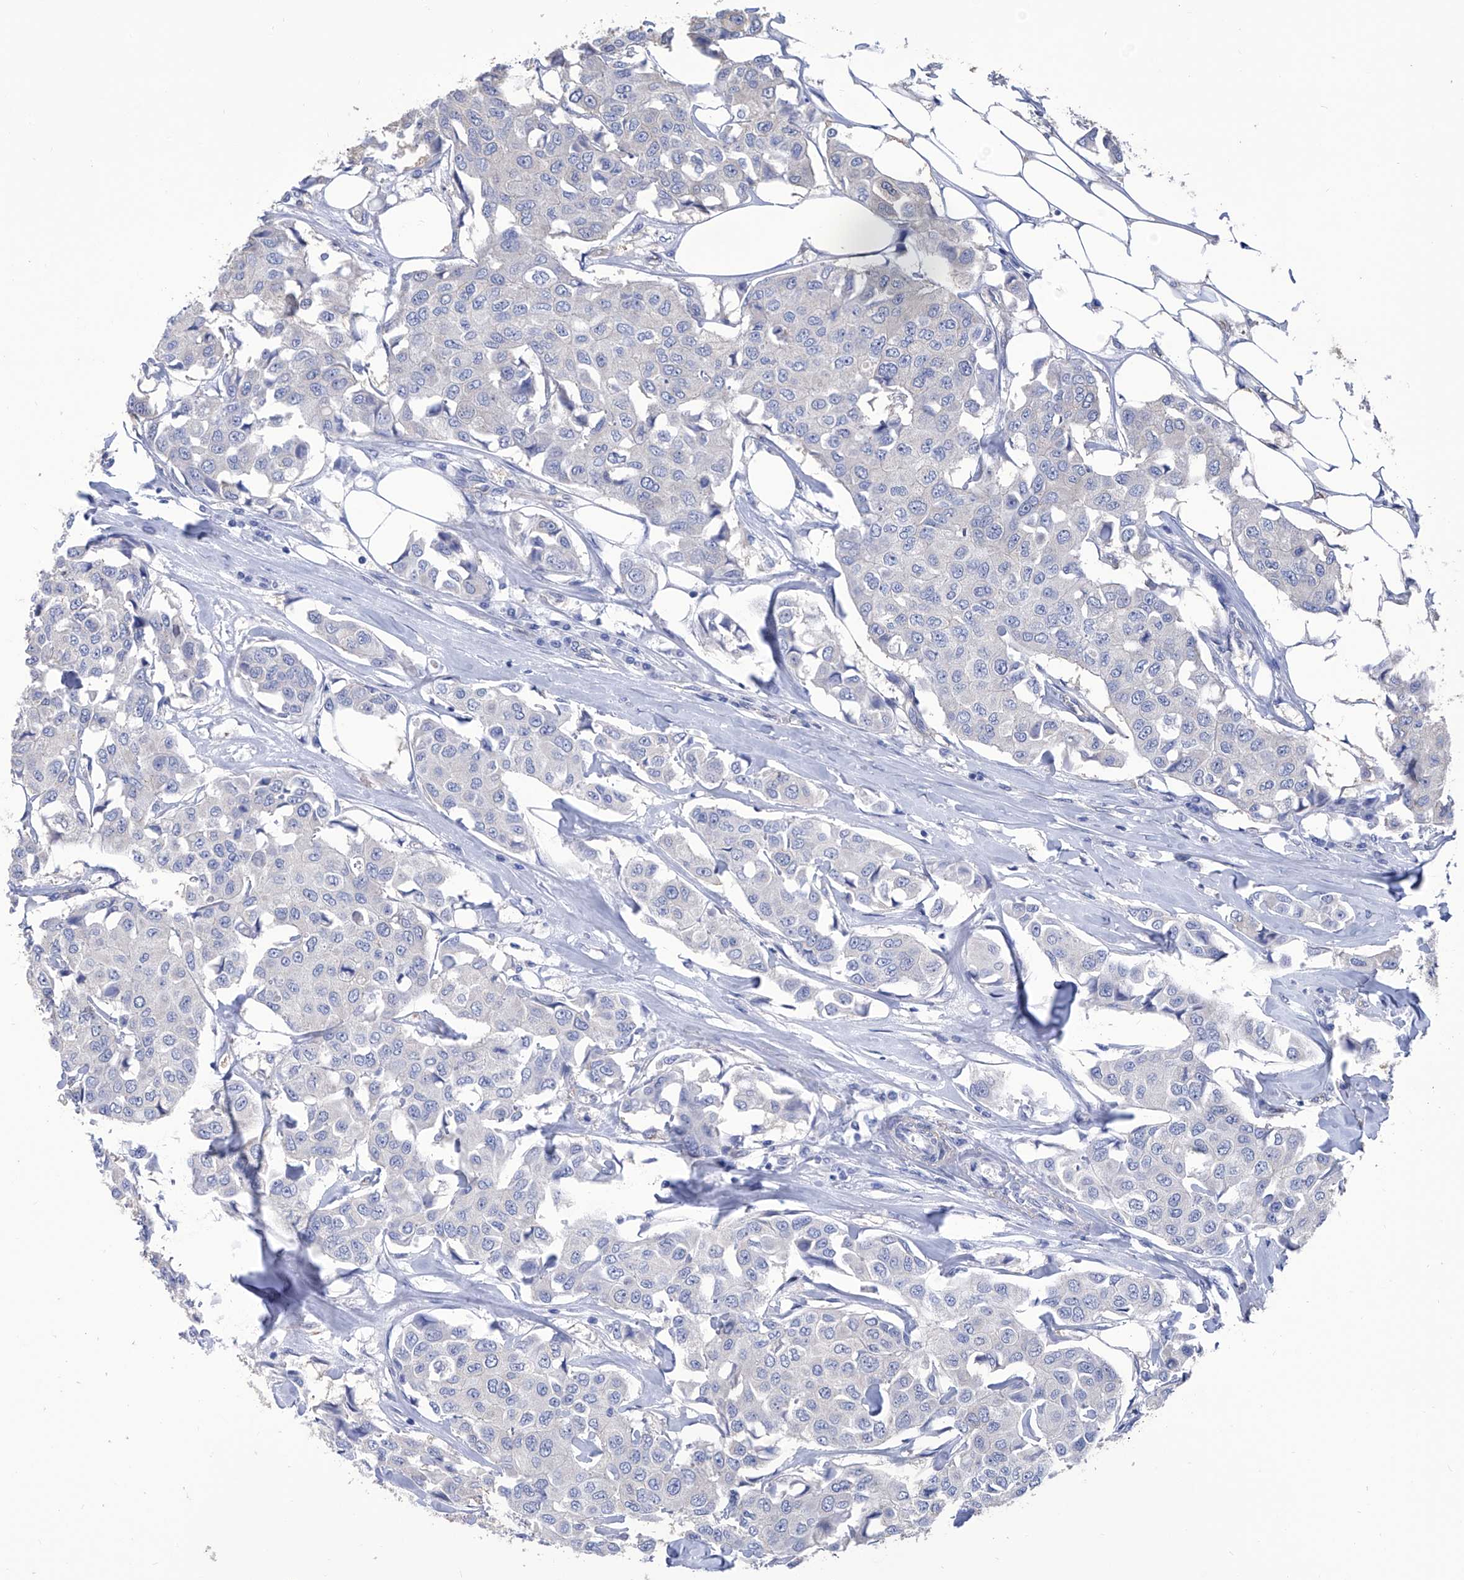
{"staining": {"intensity": "negative", "quantity": "none", "location": "none"}, "tissue": "breast cancer", "cell_type": "Tumor cells", "image_type": "cancer", "snomed": [{"axis": "morphology", "description": "Duct carcinoma"}, {"axis": "topography", "description": "Breast"}], "caption": "A high-resolution micrograph shows IHC staining of infiltrating ductal carcinoma (breast), which shows no significant staining in tumor cells.", "gene": "SMS", "patient": {"sex": "female", "age": 80}}